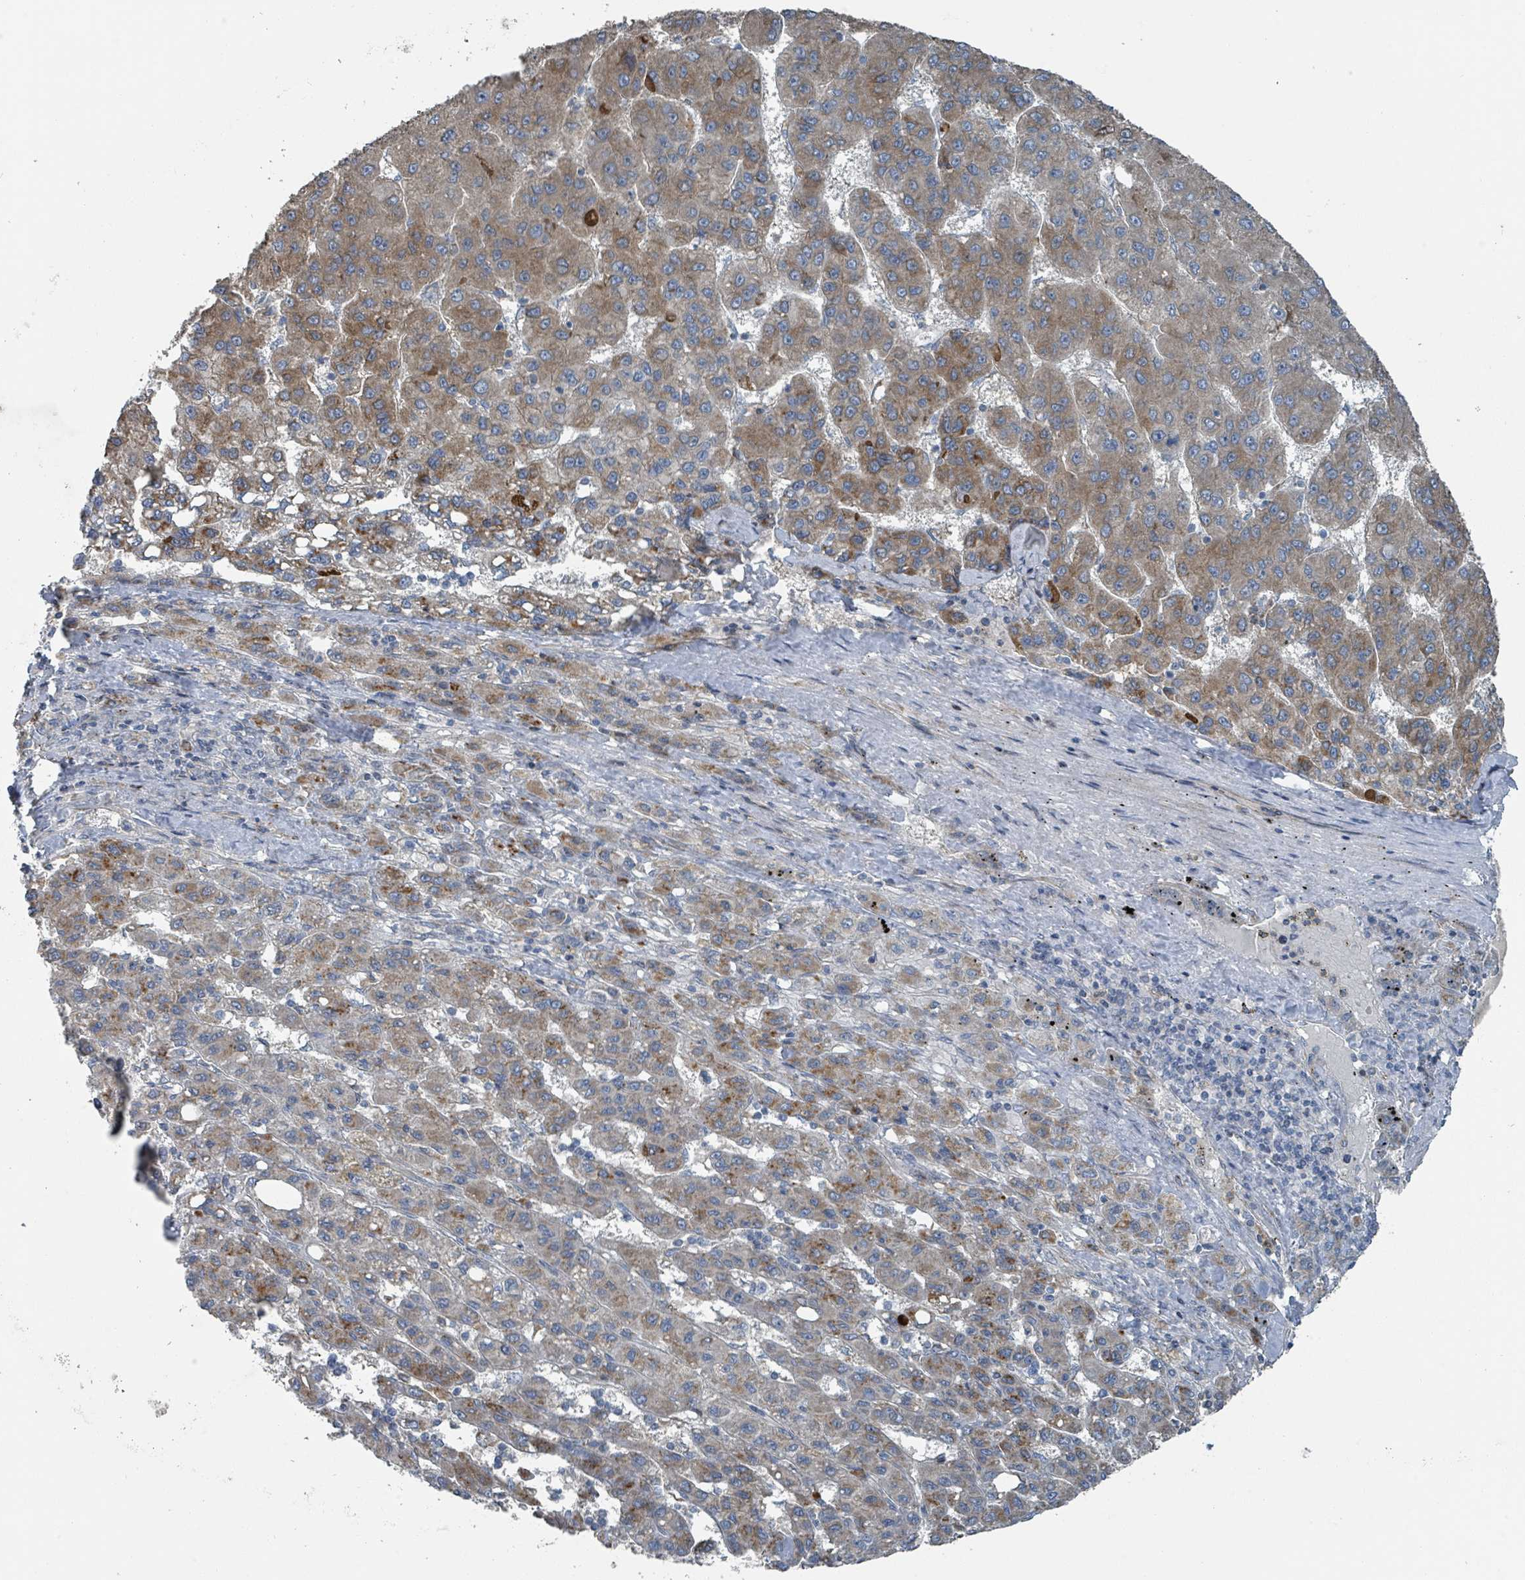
{"staining": {"intensity": "moderate", "quantity": "25%-75%", "location": "cytoplasmic/membranous"}, "tissue": "liver cancer", "cell_type": "Tumor cells", "image_type": "cancer", "snomed": [{"axis": "morphology", "description": "Carcinoma, Hepatocellular, NOS"}, {"axis": "topography", "description": "Liver"}], "caption": "Immunohistochemical staining of human liver cancer (hepatocellular carcinoma) shows medium levels of moderate cytoplasmic/membranous protein expression in about 25%-75% of tumor cells.", "gene": "DIPK2A", "patient": {"sex": "female", "age": 82}}